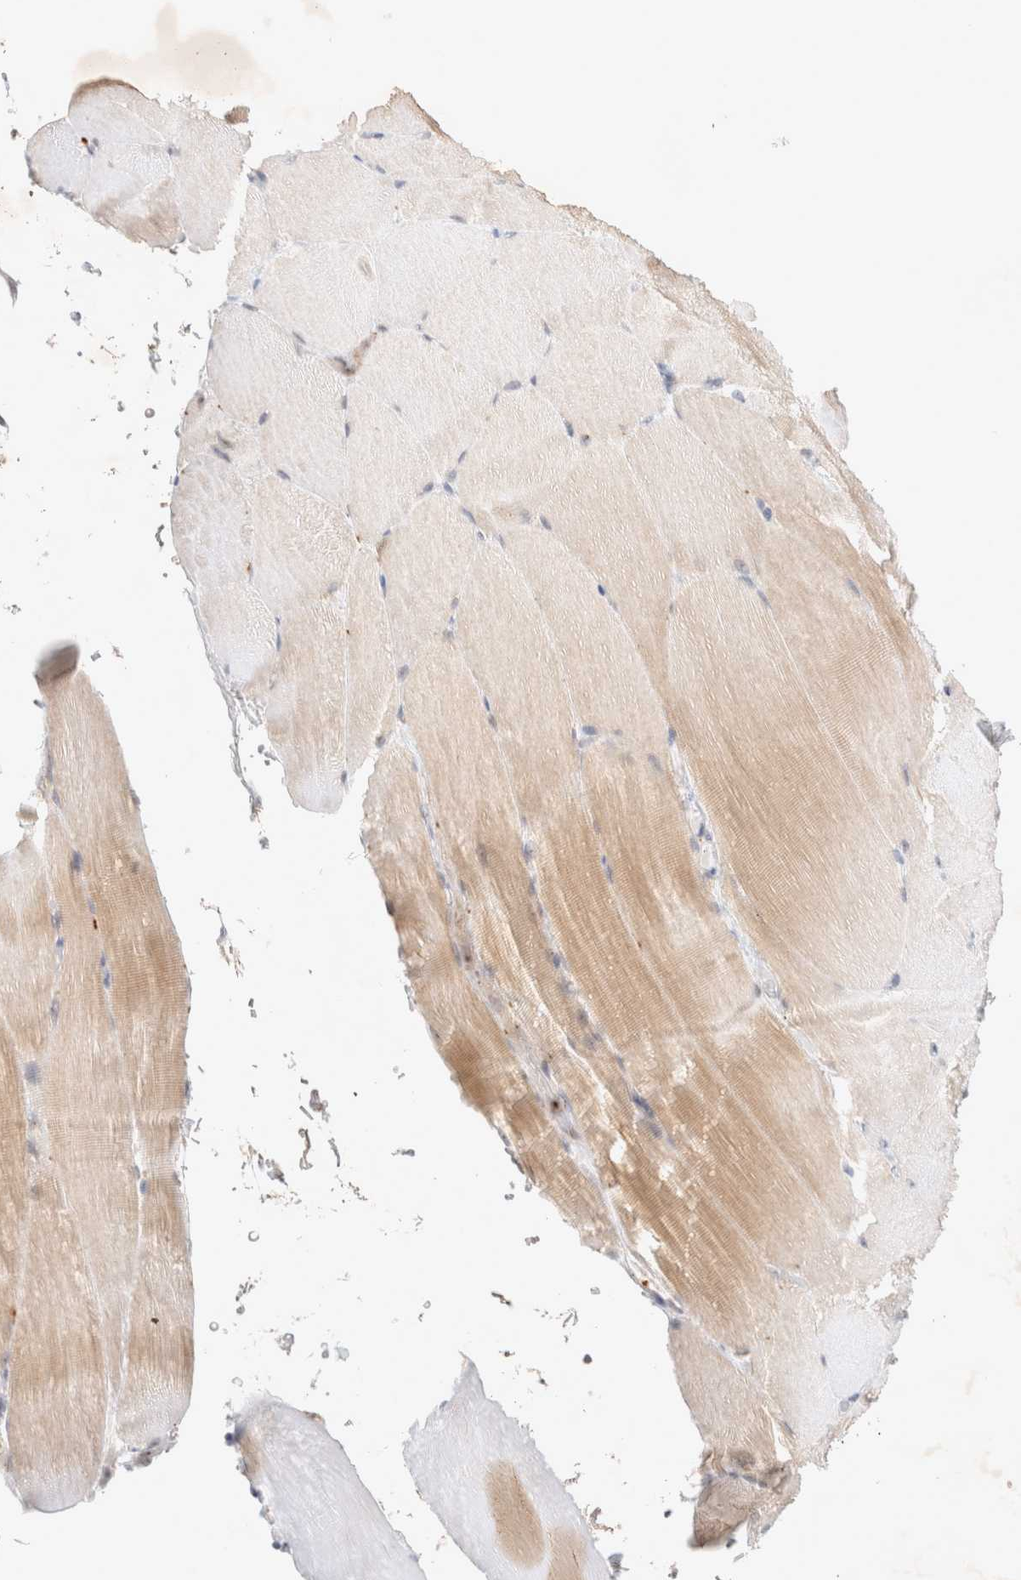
{"staining": {"intensity": "weak", "quantity": "<25%", "location": "cytoplasmic/membranous"}, "tissue": "skeletal muscle", "cell_type": "Myocytes", "image_type": "normal", "snomed": [{"axis": "morphology", "description": "Normal tissue, NOS"}, {"axis": "topography", "description": "Skeletal muscle"}, {"axis": "topography", "description": "Parathyroid gland"}], "caption": "Immunohistochemistry of unremarkable human skeletal muscle reveals no expression in myocytes.", "gene": "FBXO42", "patient": {"sex": "female", "age": 37}}